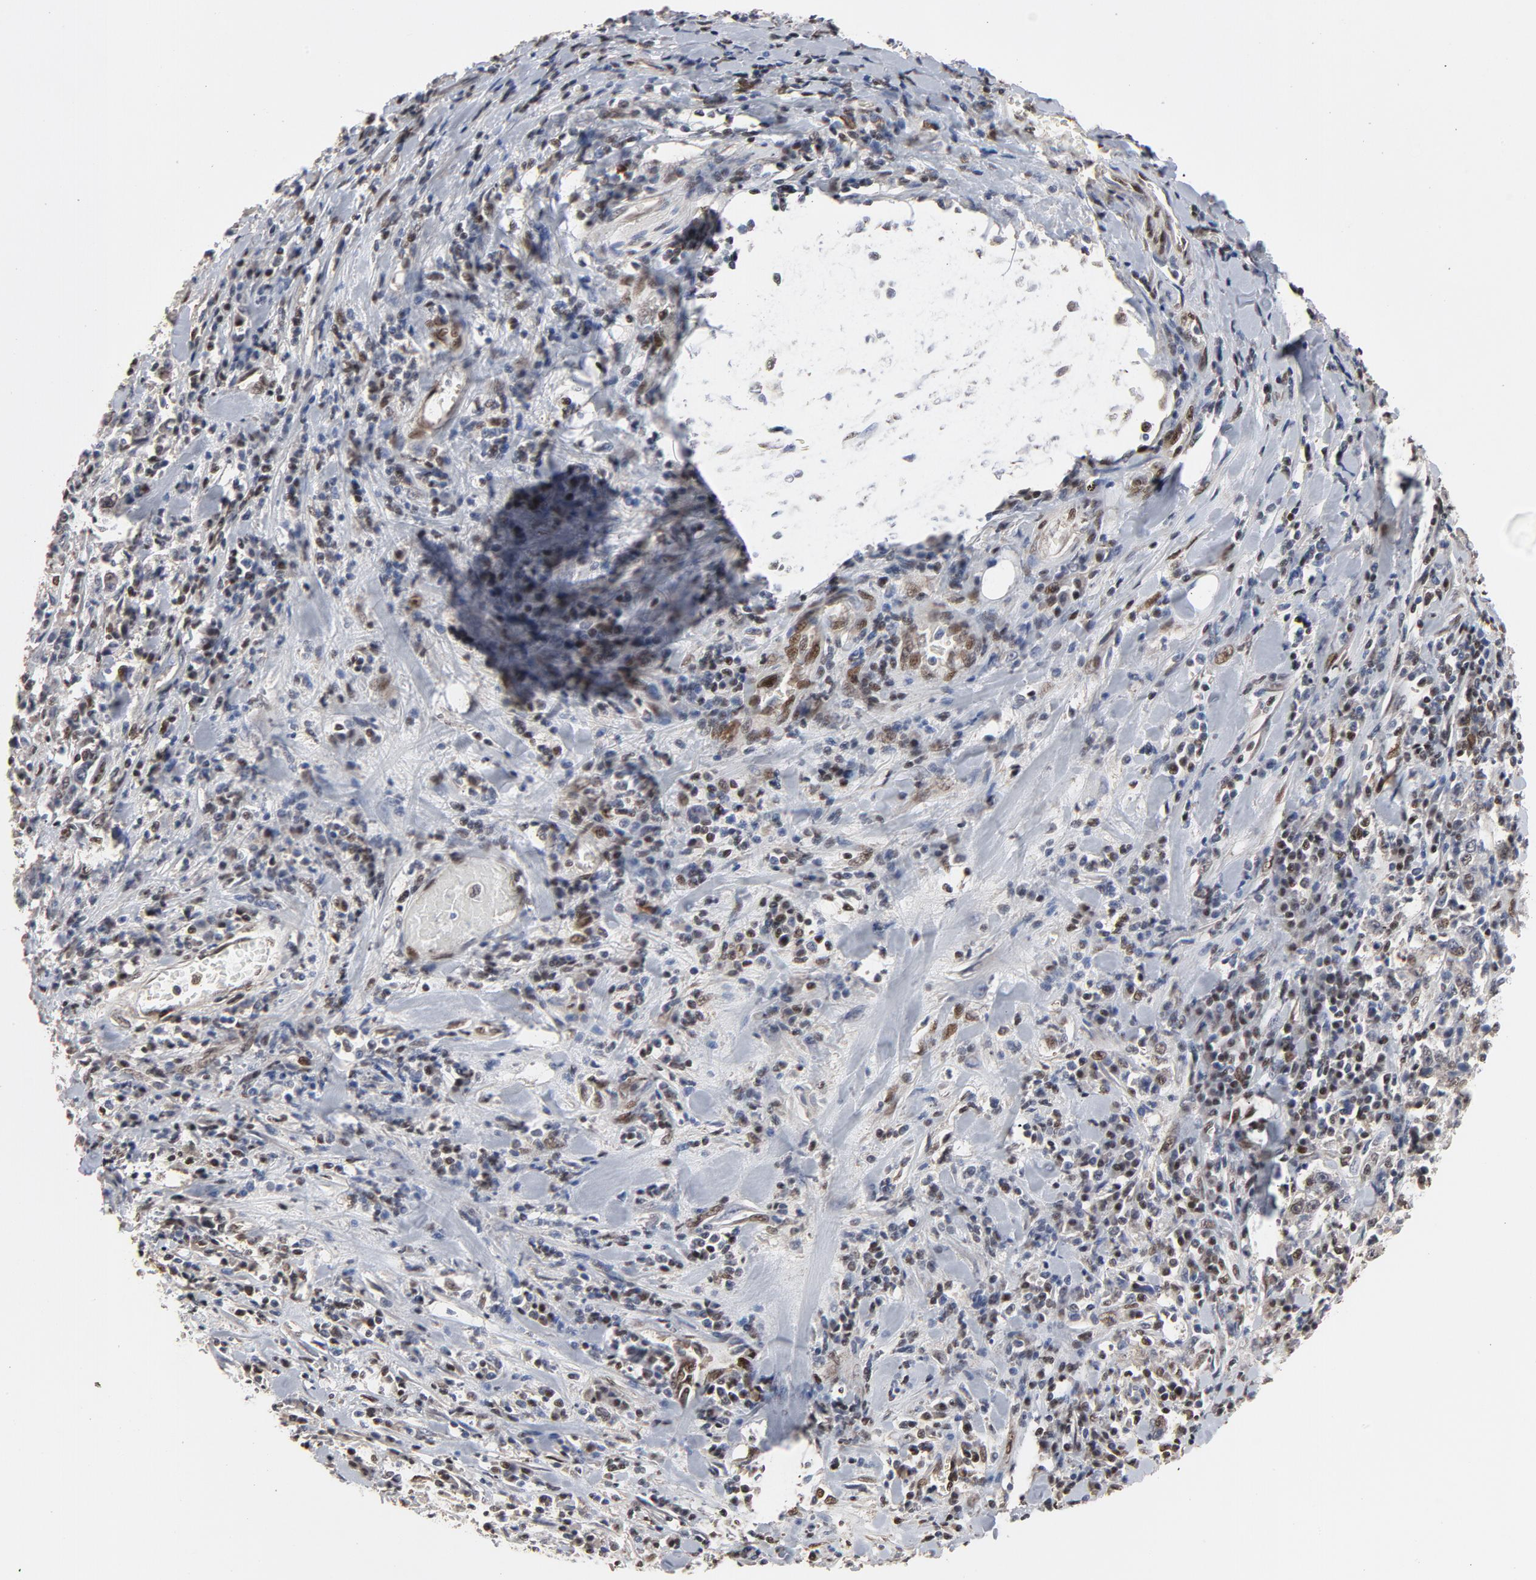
{"staining": {"intensity": "moderate", "quantity": "25%-75%", "location": "nuclear"}, "tissue": "stomach cancer", "cell_type": "Tumor cells", "image_type": "cancer", "snomed": [{"axis": "morphology", "description": "Normal tissue, NOS"}, {"axis": "morphology", "description": "Adenocarcinoma, NOS"}, {"axis": "topography", "description": "Stomach, upper"}, {"axis": "topography", "description": "Stomach"}], "caption": "Tumor cells reveal moderate nuclear staining in approximately 25%-75% of cells in stomach cancer.", "gene": "TP53RK", "patient": {"sex": "male", "age": 59}}